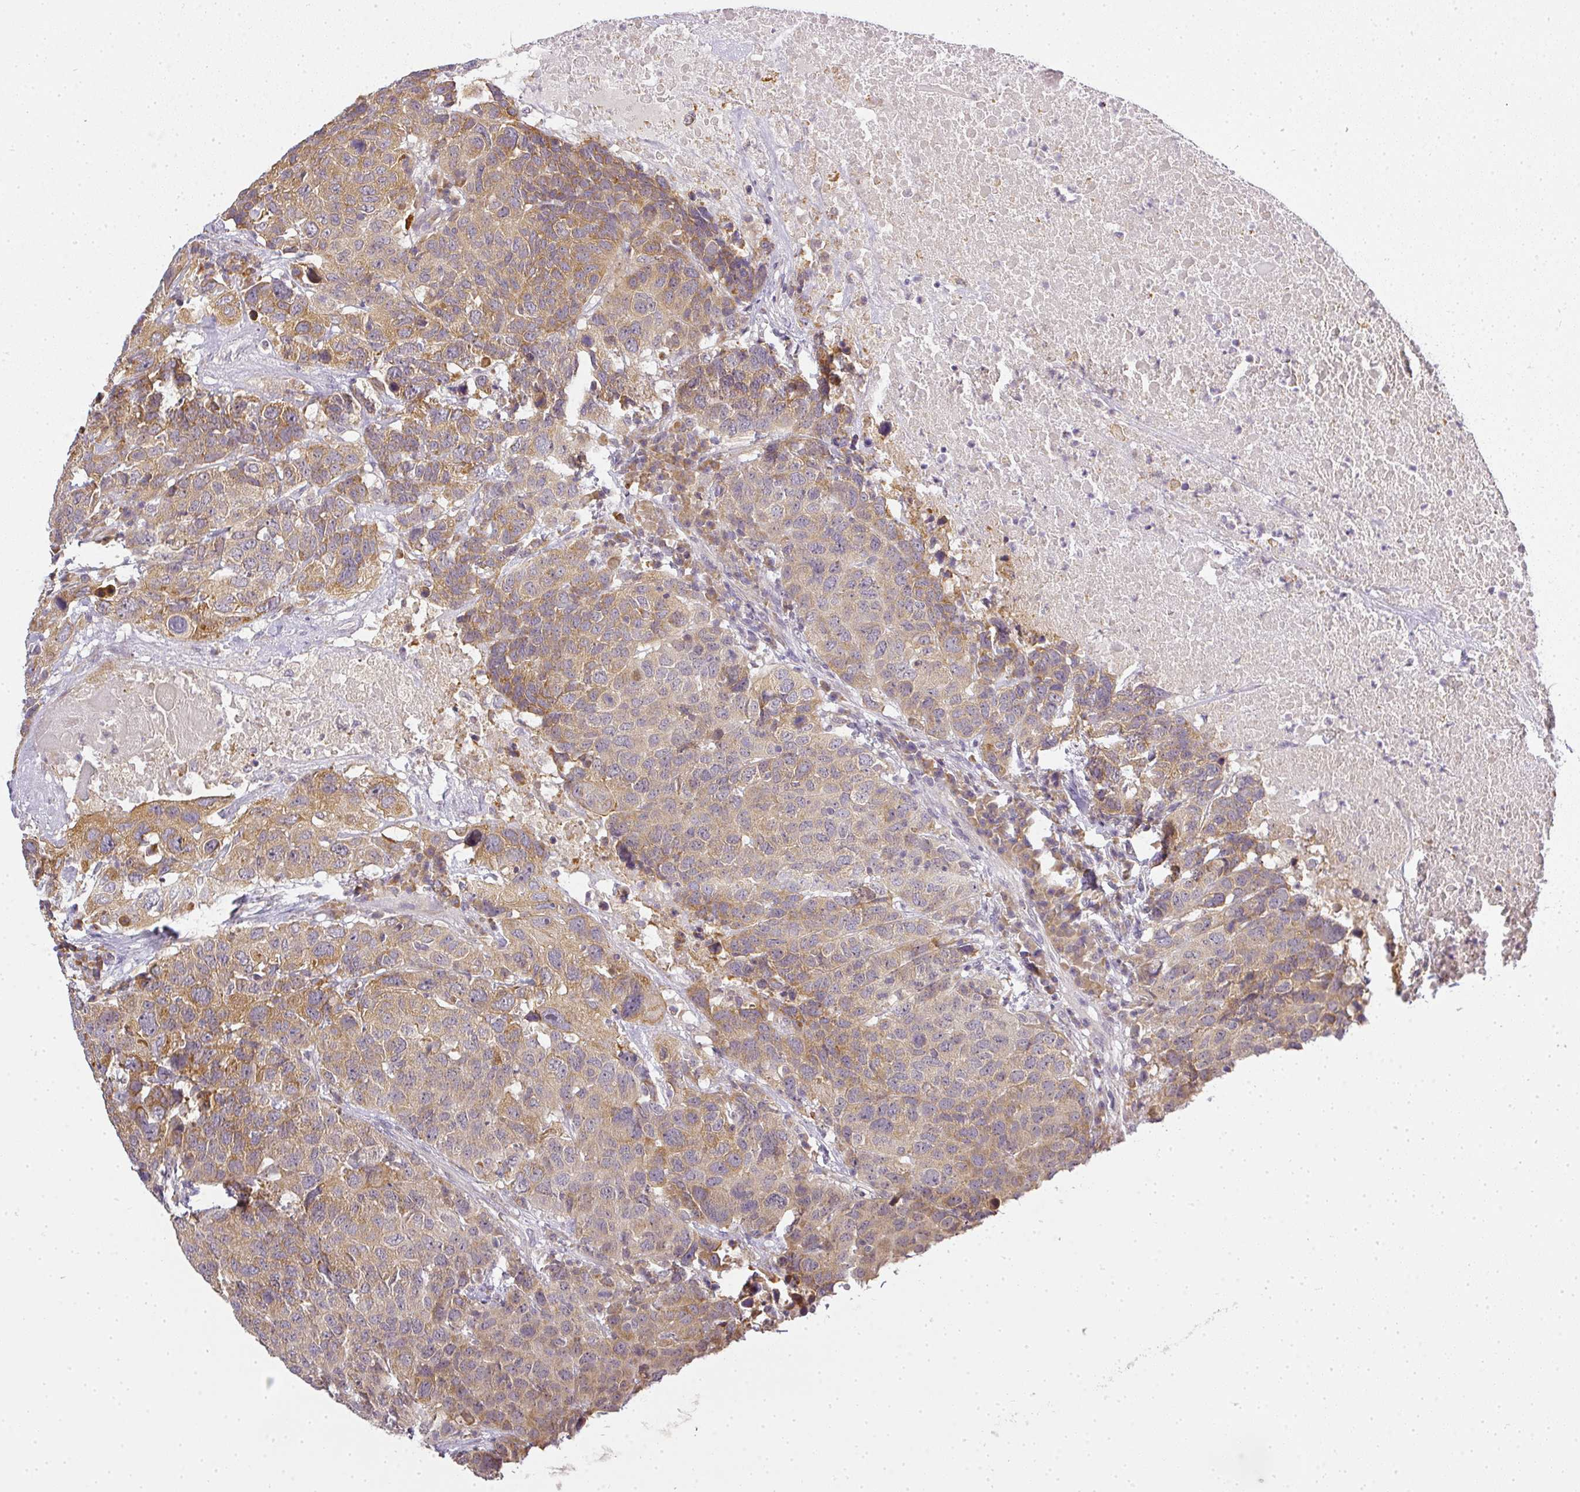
{"staining": {"intensity": "moderate", "quantity": "25%-75%", "location": "cytoplasmic/membranous"}, "tissue": "head and neck cancer", "cell_type": "Tumor cells", "image_type": "cancer", "snomed": [{"axis": "morphology", "description": "Squamous cell carcinoma, NOS"}, {"axis": "topography", "description": "Head-Neck"}], "caption": "Human head and neck squamous cell carcinoma stained with a protein marker demonstrates moderate staining in tumor cells.", "gene": "MED19", "patient": {"sex": "male", "age": 66}}